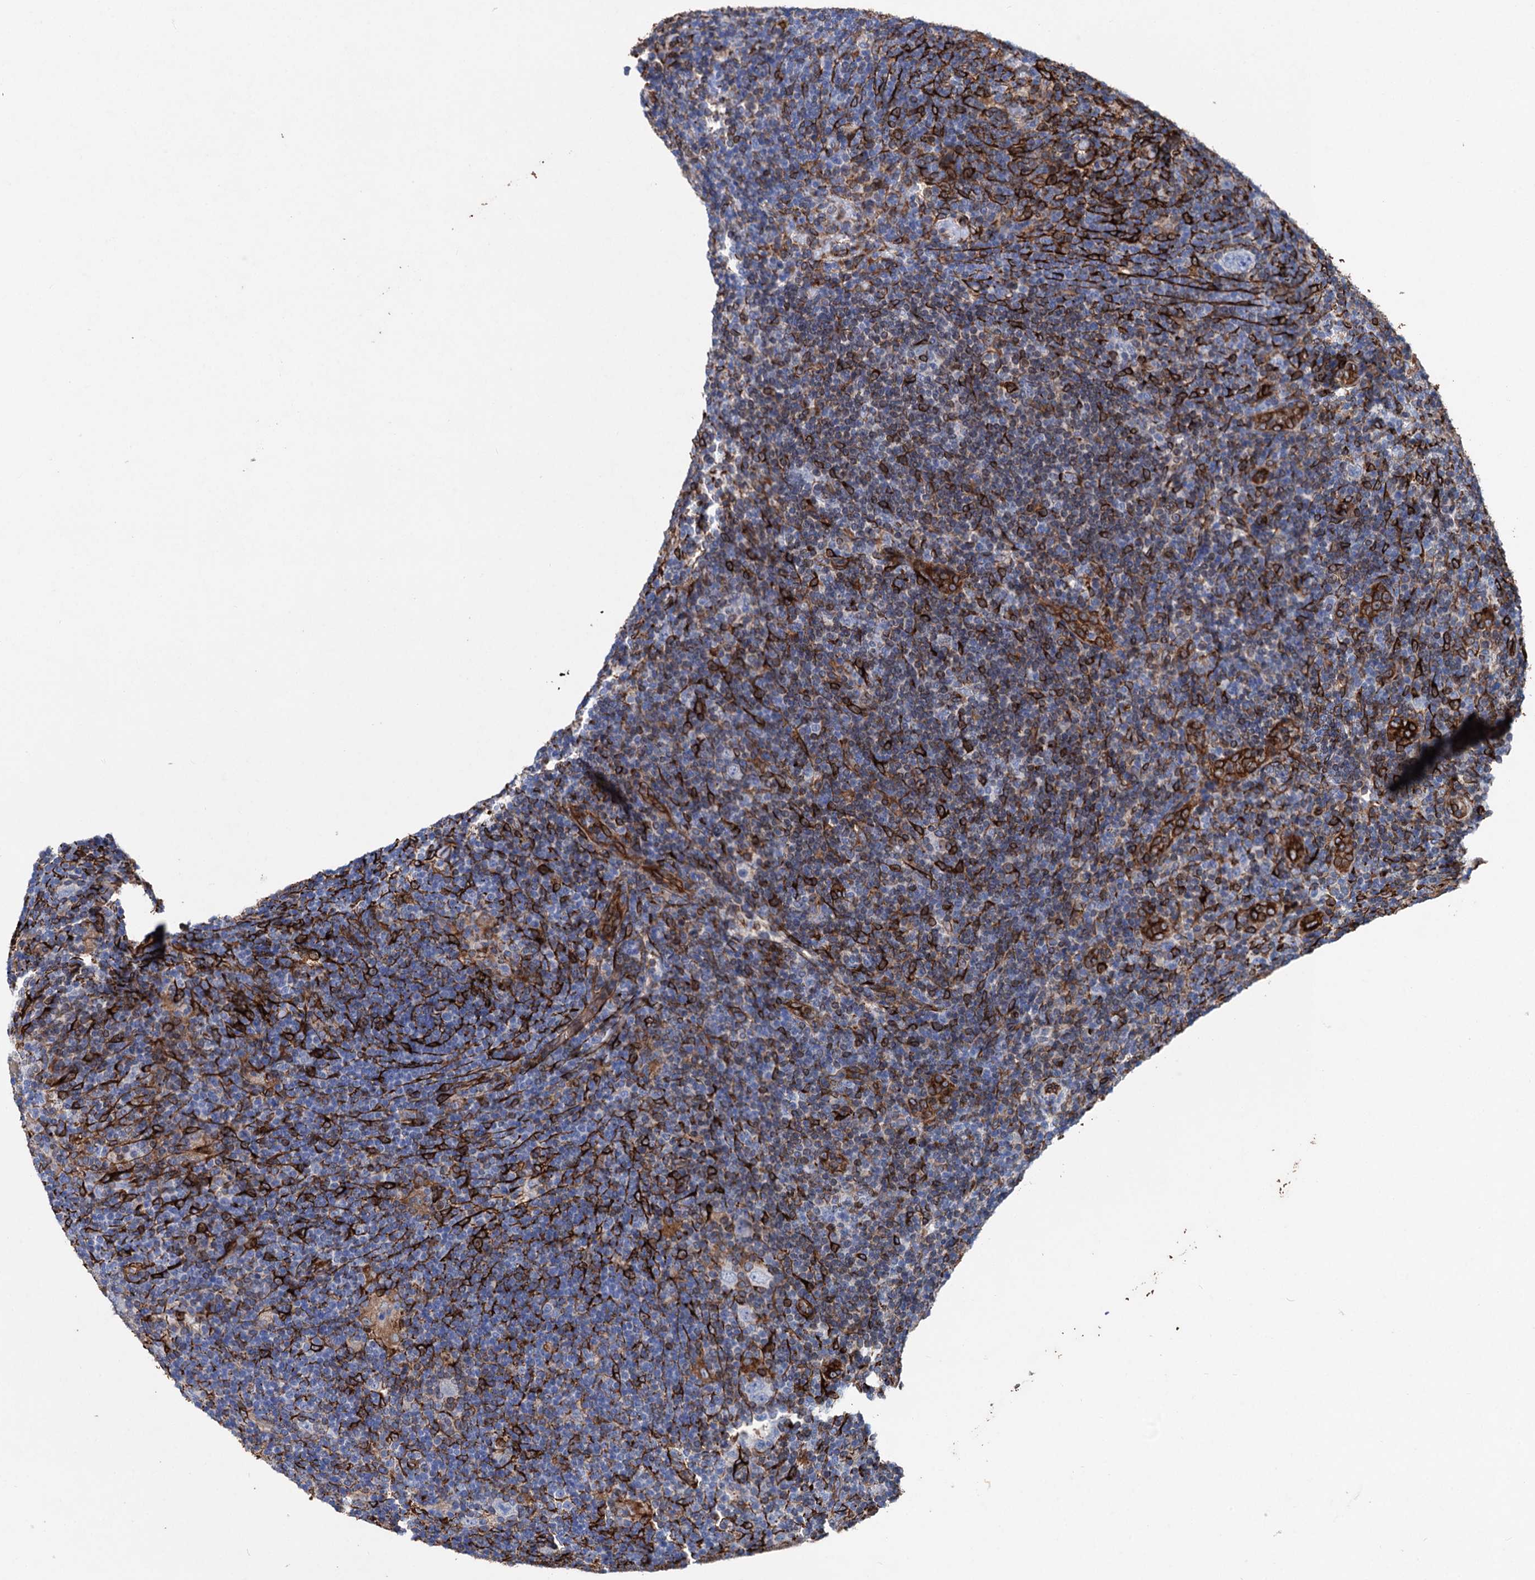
{"staining": {"intensity": "negative", "quantity": "none", "location": "none"}, "tissue": "lymphoma", "cell_type": "Tumor cells", "image_type": "cancer", "snomed": [{"axis": "morphology", "description": "Hodgkin's disease, NOS"}, {"axis": "topography", "description": "Lymph node"}], "caption": "This is a photomicrograph of immunohistochemistry (IHC) staining of Hodgkin's disease, which shows no expression in tumor cells.", "gene": "STING1", "patient": {"sex": "female", "age": 57}}